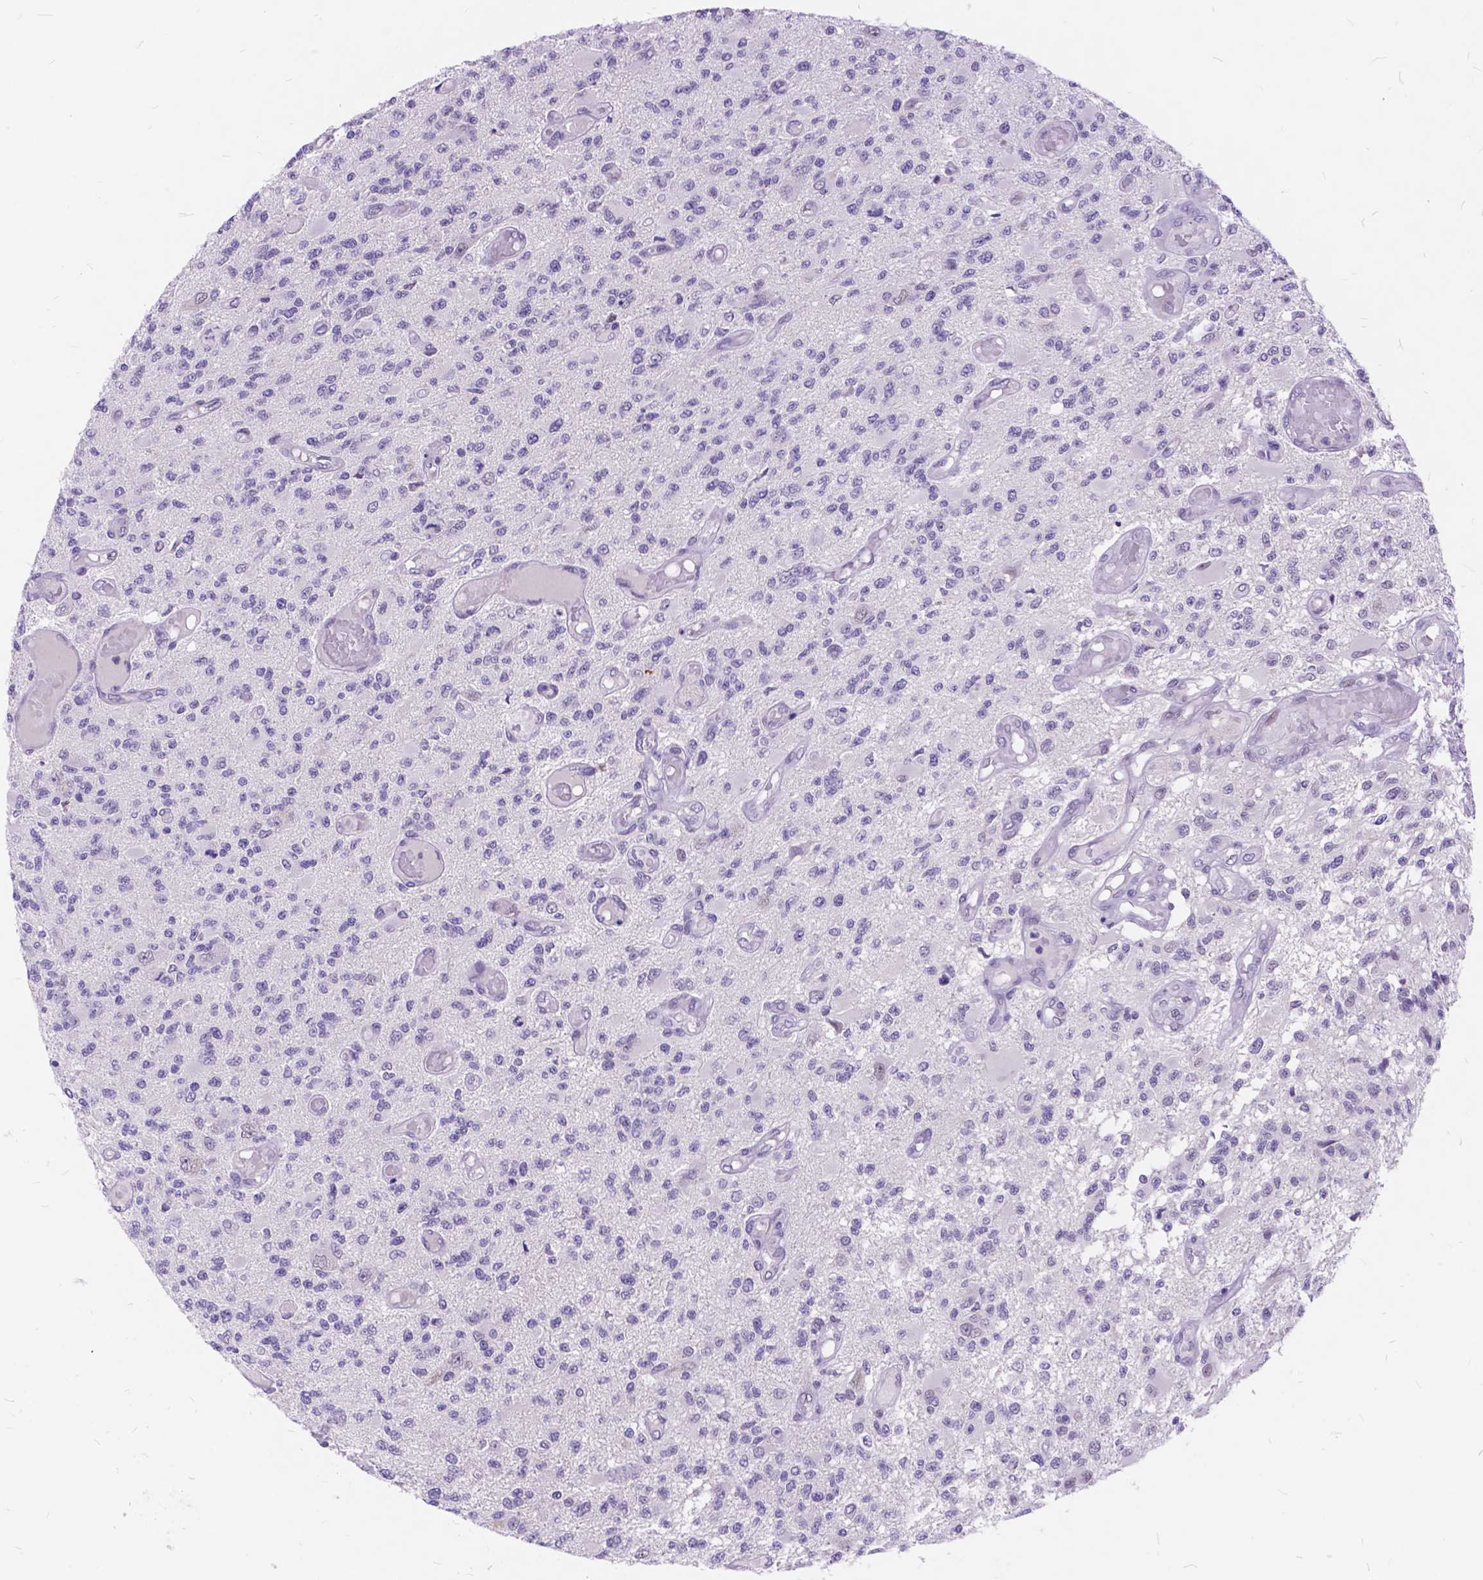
{"staining": {"intensity": "negative", "quantity": "none", "location": "none"}, "tissue": "glioma", "cell_type": "Tumor cells", "image_type": "cancer", "snomed": [{"axis": "morphology", "description": "Glioma, malignant, High grade"}, {"axis": "topography", "description": "Brain"}], "caption": "Immunohistochemistry of glioma reveals no expression in tumor cells.", "gene": "MAN2C1", "patient": {"sex": "female", "age": 63}}